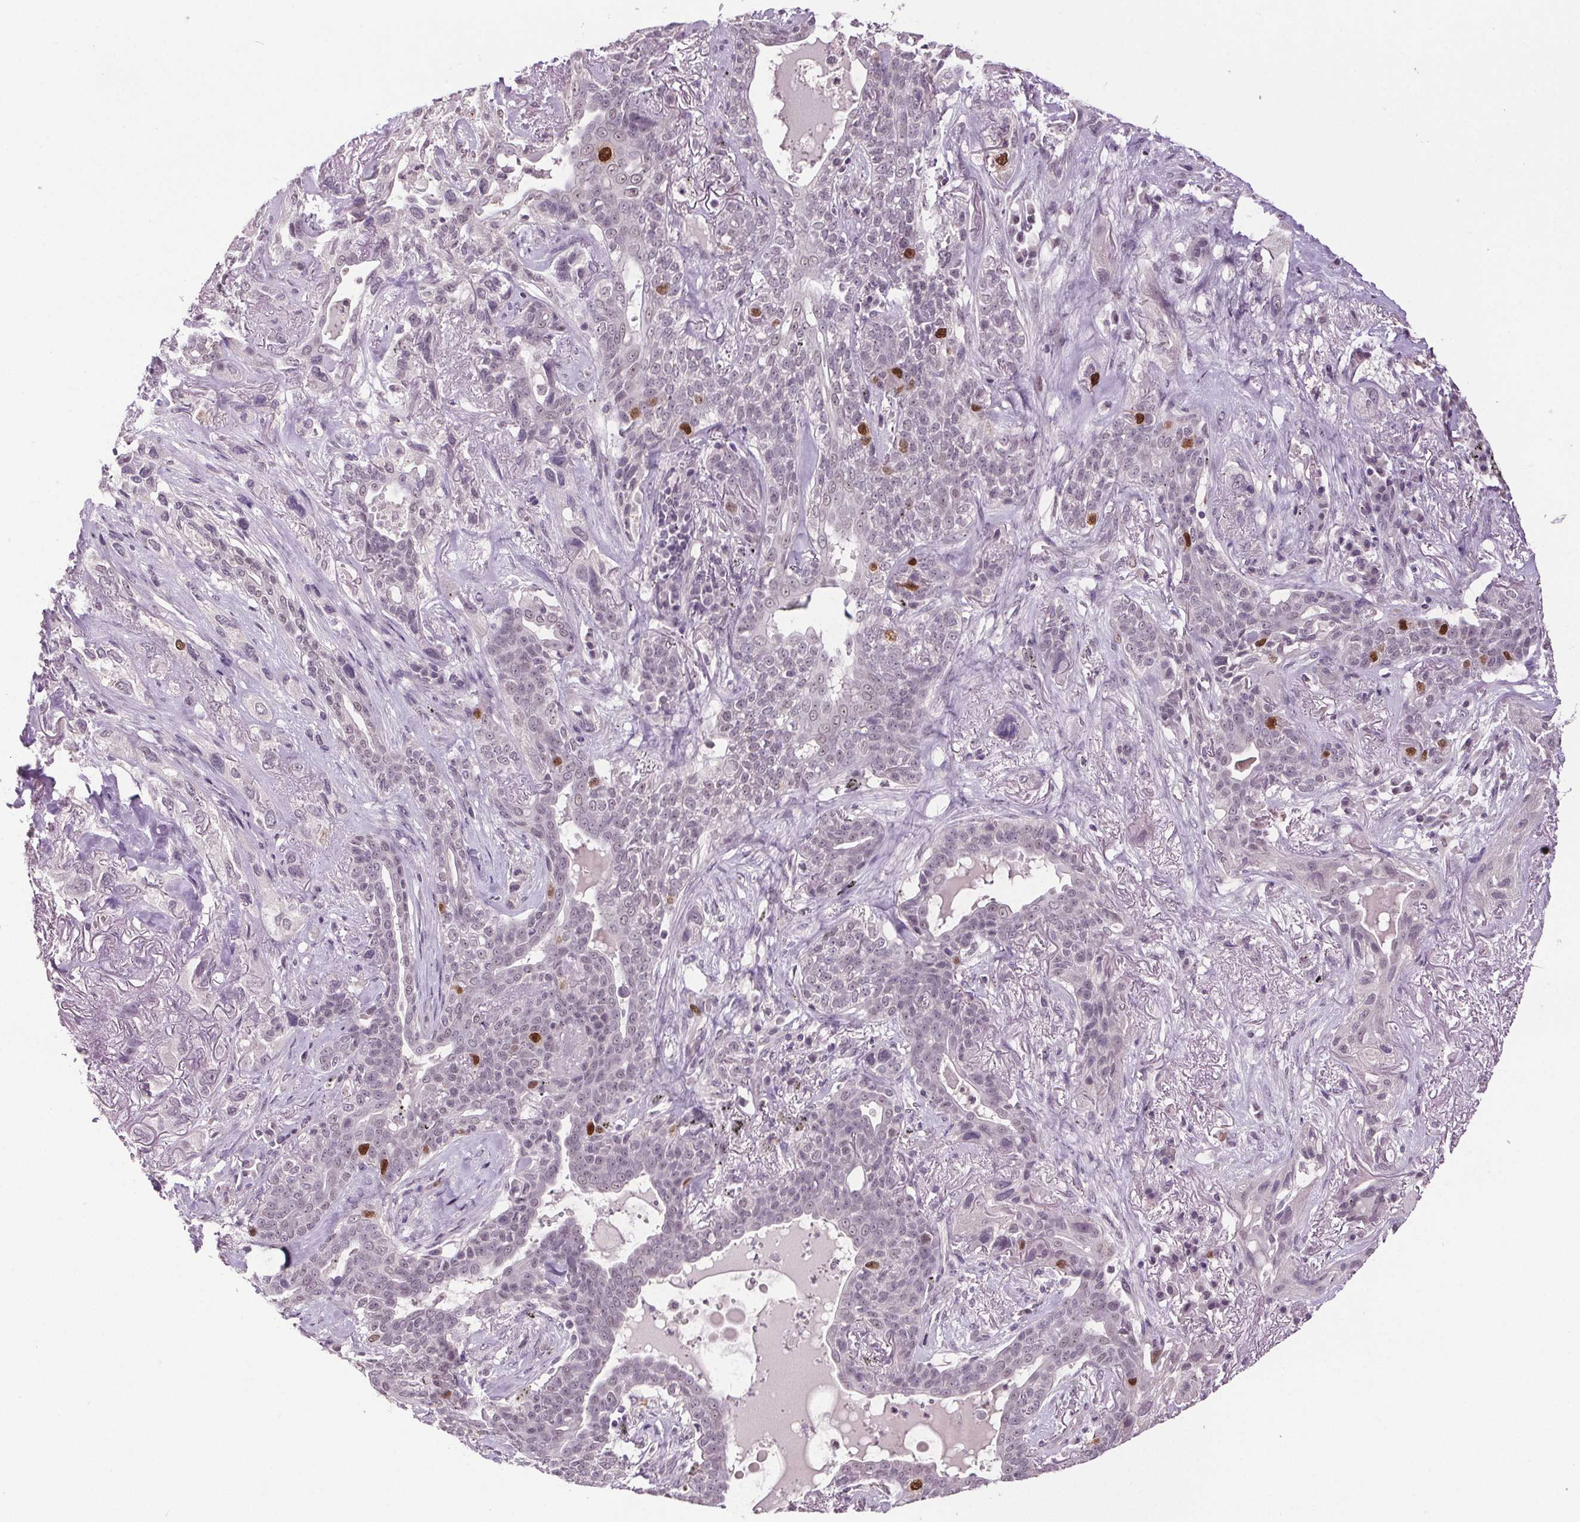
{"staining": {"intensity": "strong", "quantity": "<25%", "location": "nuclear"}, "tissue": "lung cancer", "cell_type": "Tumor cells", "image_type": "cancer", "snomed": [{"axis": "morphology", "description": "Squamous cell carcinoma, NOS"}, {"axis": "topography", "description": "Lung"}], "caption": "Immunohistochemistry image of neoplastic tissue: lung cancer stained using IHC exhibits medium levels of strong protein expression localized specifically in the nuclear of tumor cells, appearing as a nuclear brown color.", "gene": "CENPF", "patient": {"sex": "female", "age": 70}}